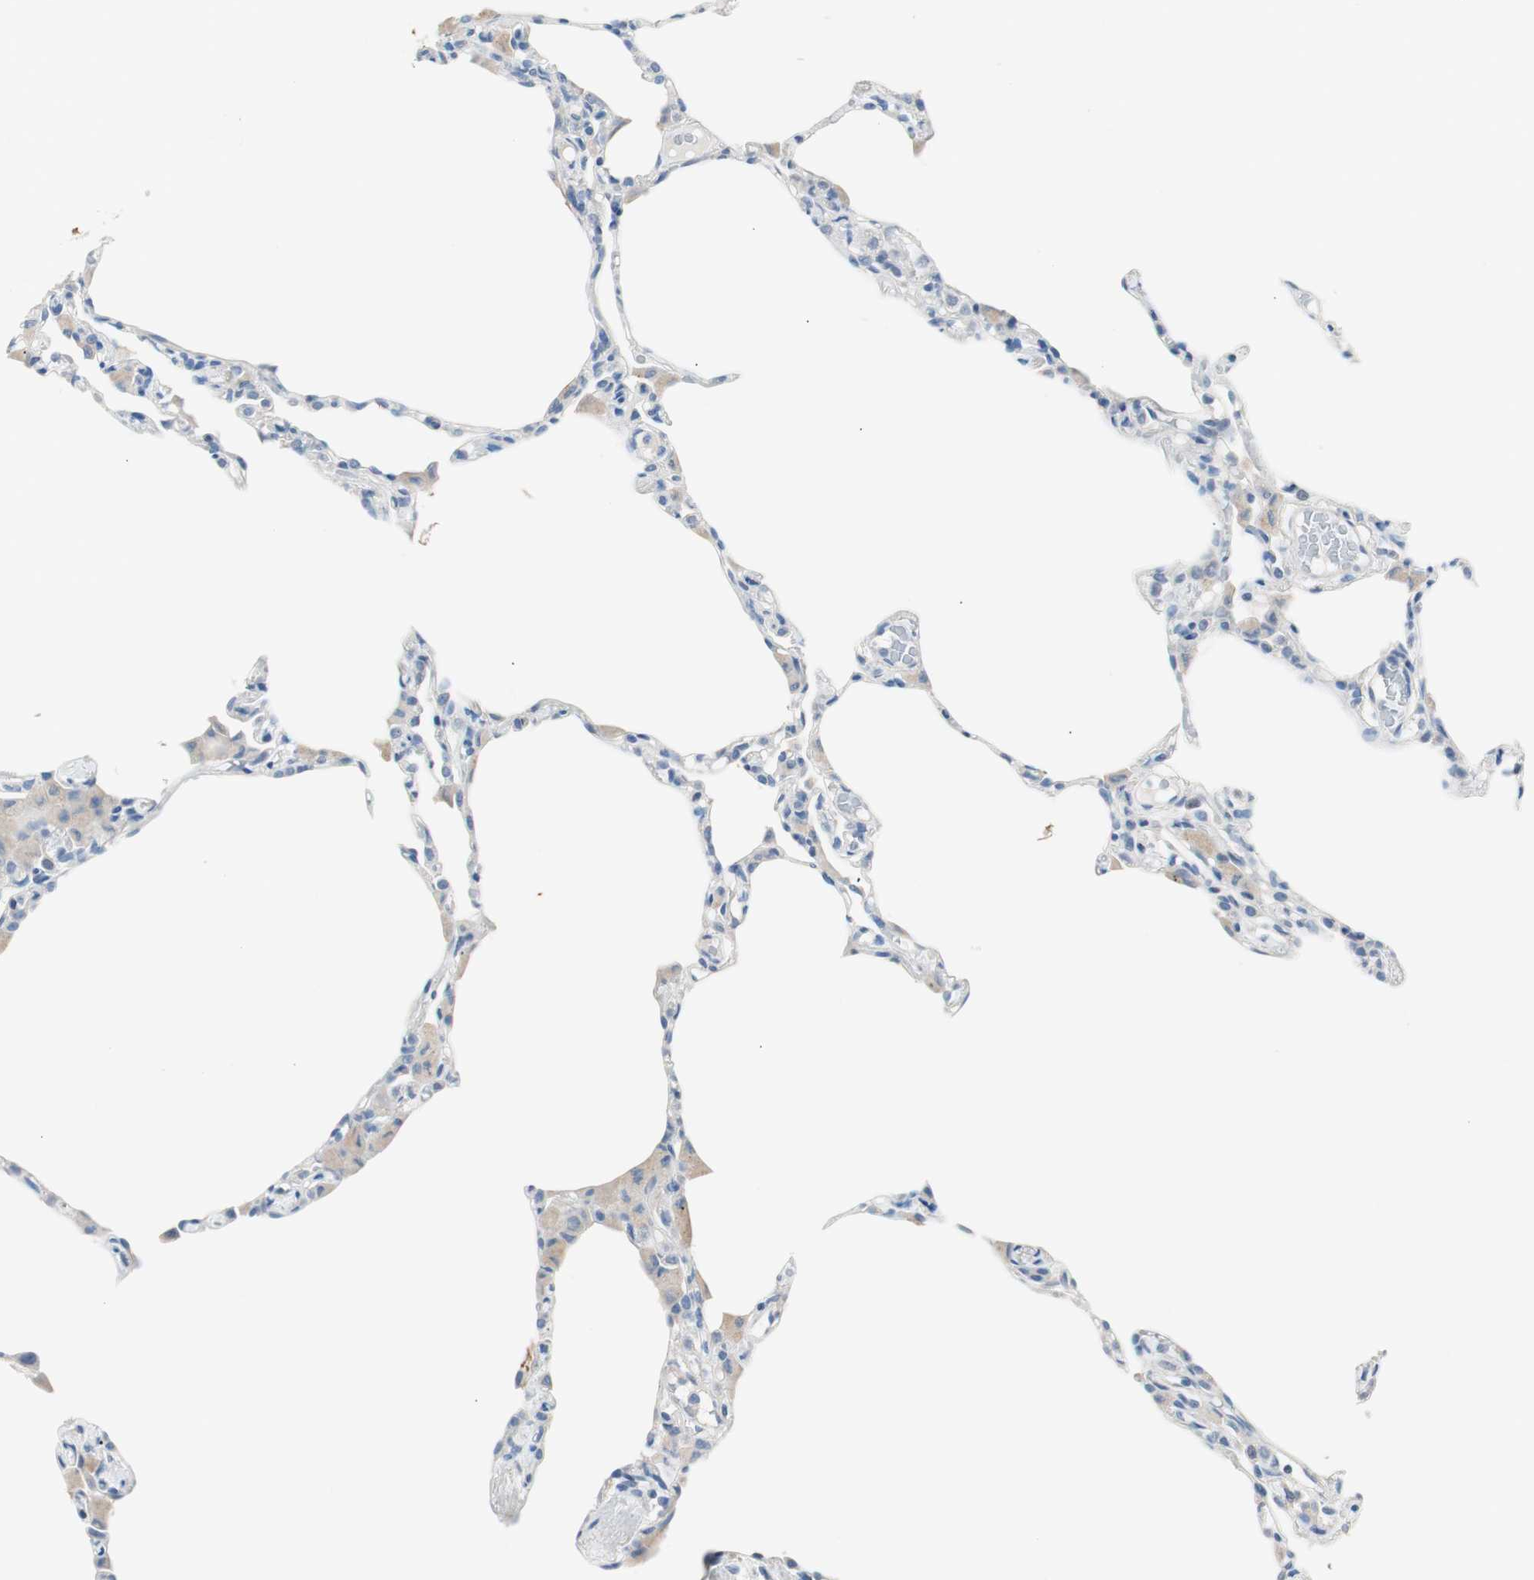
{"staining": {"intensity": "negative", "quantity": "none", "location": "none"}, "tissue": "lung", "cell_type": "Alveolar cells", "image_type": "normal", "snomed": [{"axis": "morphology", "description": "Normal tissue, NOS"}, {"axis": "topography", "description": "Lung"}], "caption": "Immunohistochemical staining of normal lung displays no significant staining in alveolar cells. Nuclei are stained in blue.", "gene": "VIL1", "patient": {"sex": "female", "age": 49}}